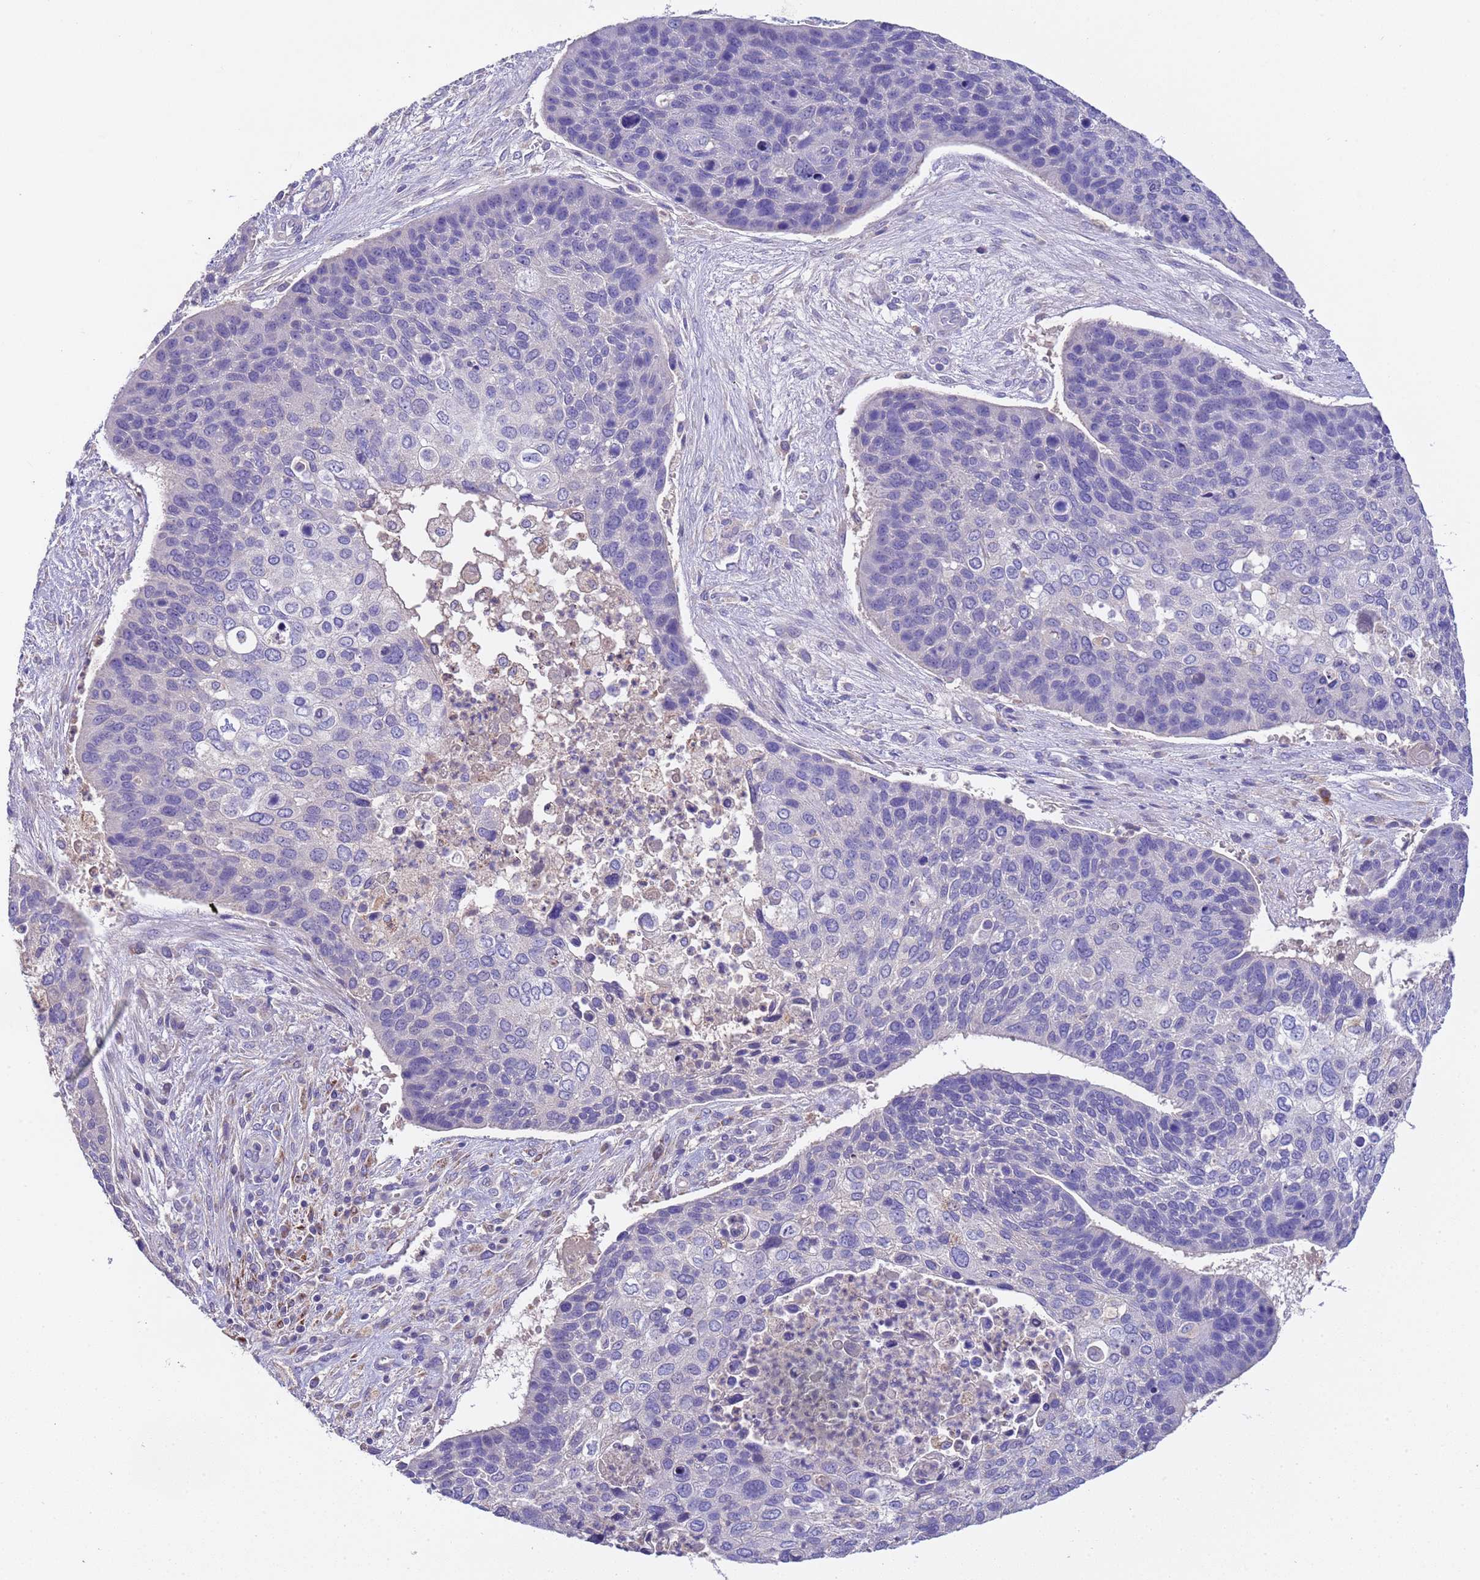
{"staining": {"intensity": "negative", "quantity": "none", "location": "none"}, "tissue": "skin cancer", "cell_type": "Tumor cells", "image_type": "cancer", "snomed": [{"axis": "morphology", "description": "Basal cell carcinoma"}, {"axis": "topography", "description": "Skin"}], "caption": "Tumor cells are negative for brown protein staining in skin cancer.", "gene": "SLC24A3", "patient": {"sex": "female", "age": 74}}